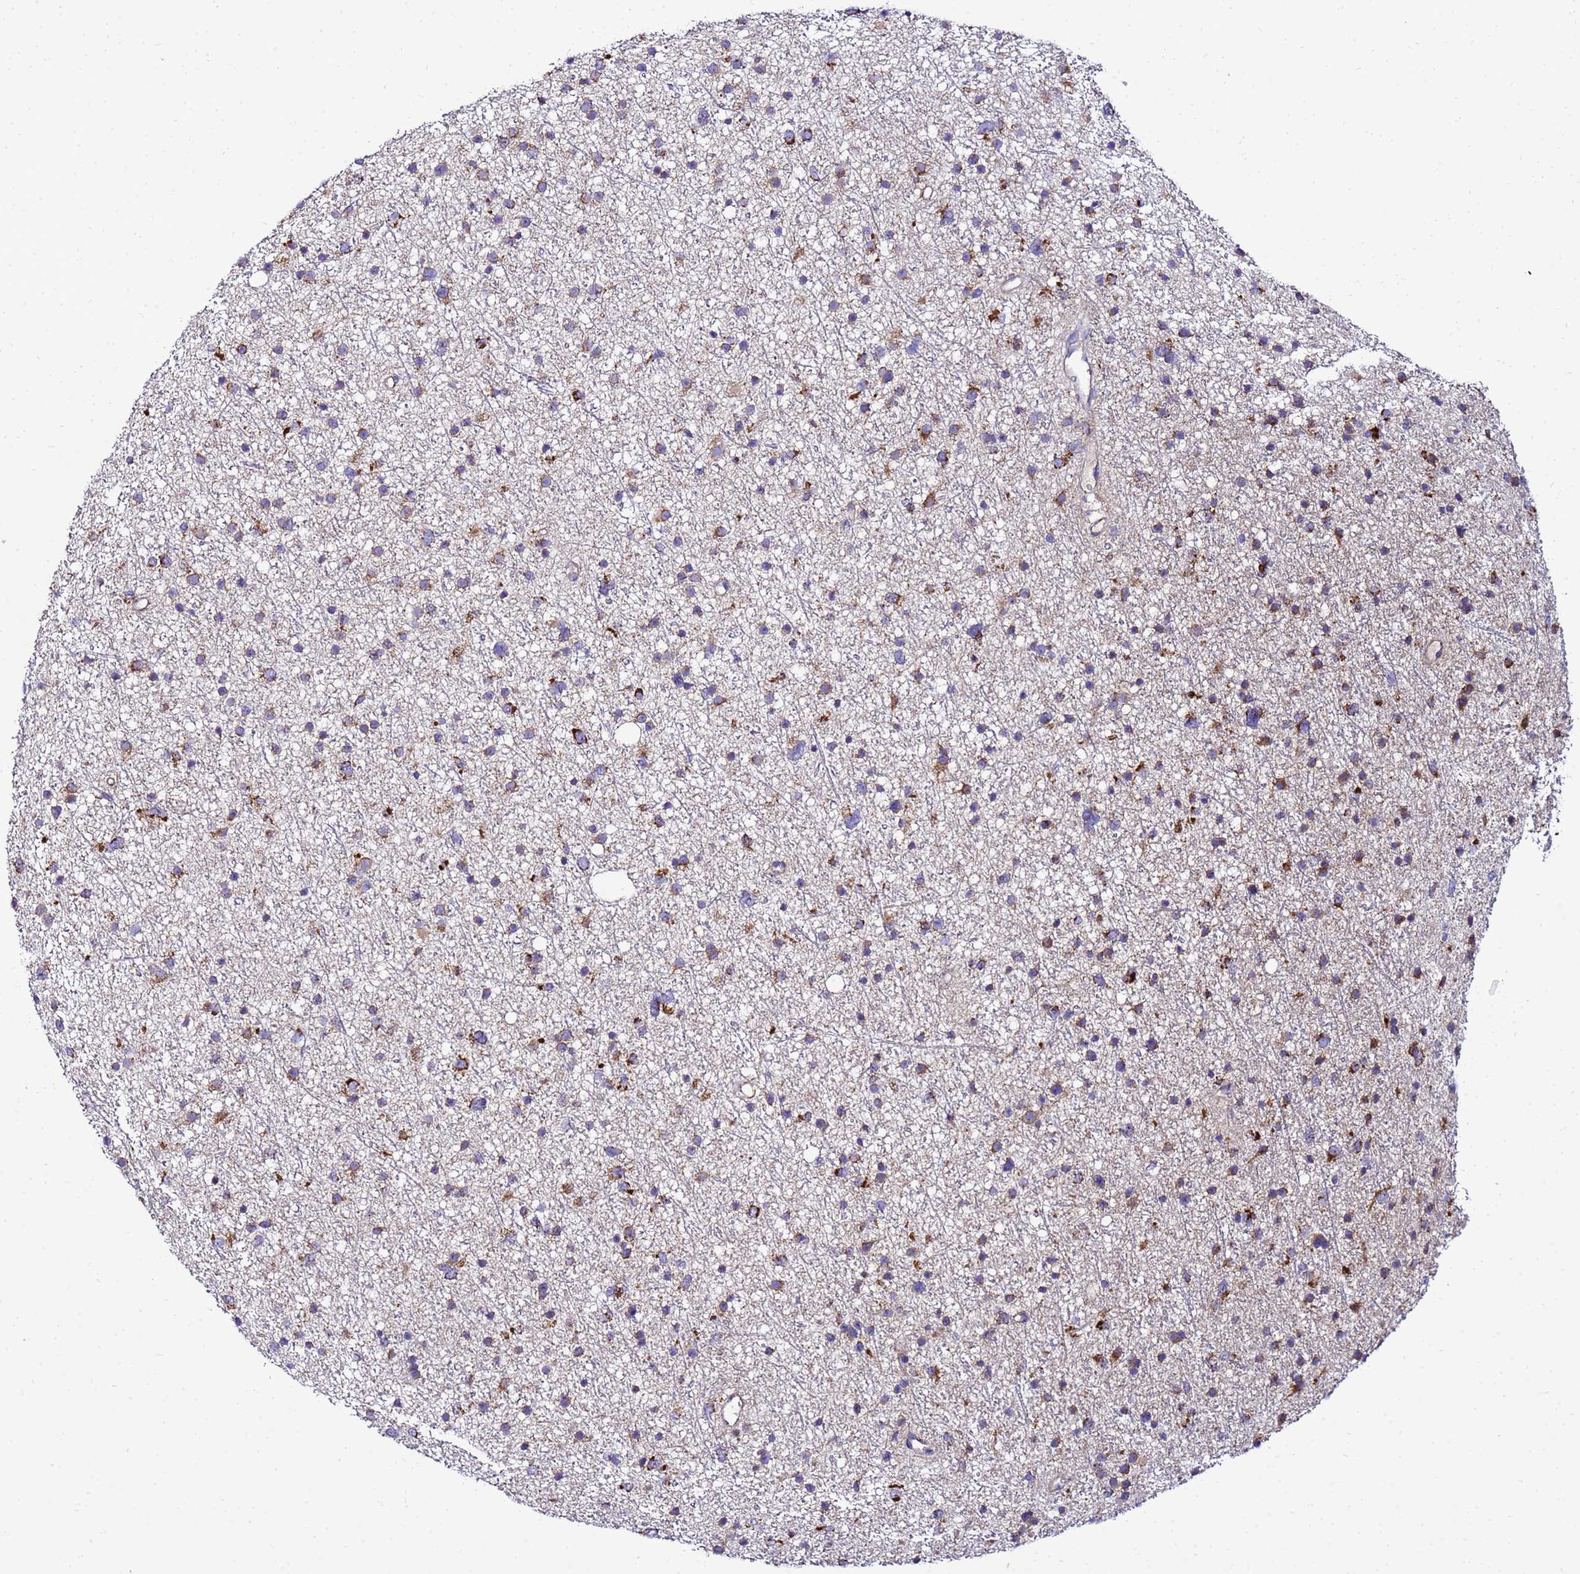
{"staining": {"intensity": "moderate", "quantity": ">75%", "location": "cytoplasmic/membranous"}, "tissue": "glioma", "cell_type": "Tumor cells", "image_type": "cancer", "snomed": [{"axis": "morphology", "description": "Glioma, malignant, Low grade"}, {"axis": "topography", "description": "Cerebral cortex"}], "caption": "Approximately >75% of tumor cells in glioma display moderate cytoplasmic/membranous protein positivity as visualized by brown immunohistochemical staining.", "gene": "HIGD2A", "patient": {"sex": "female", "age": 39}}